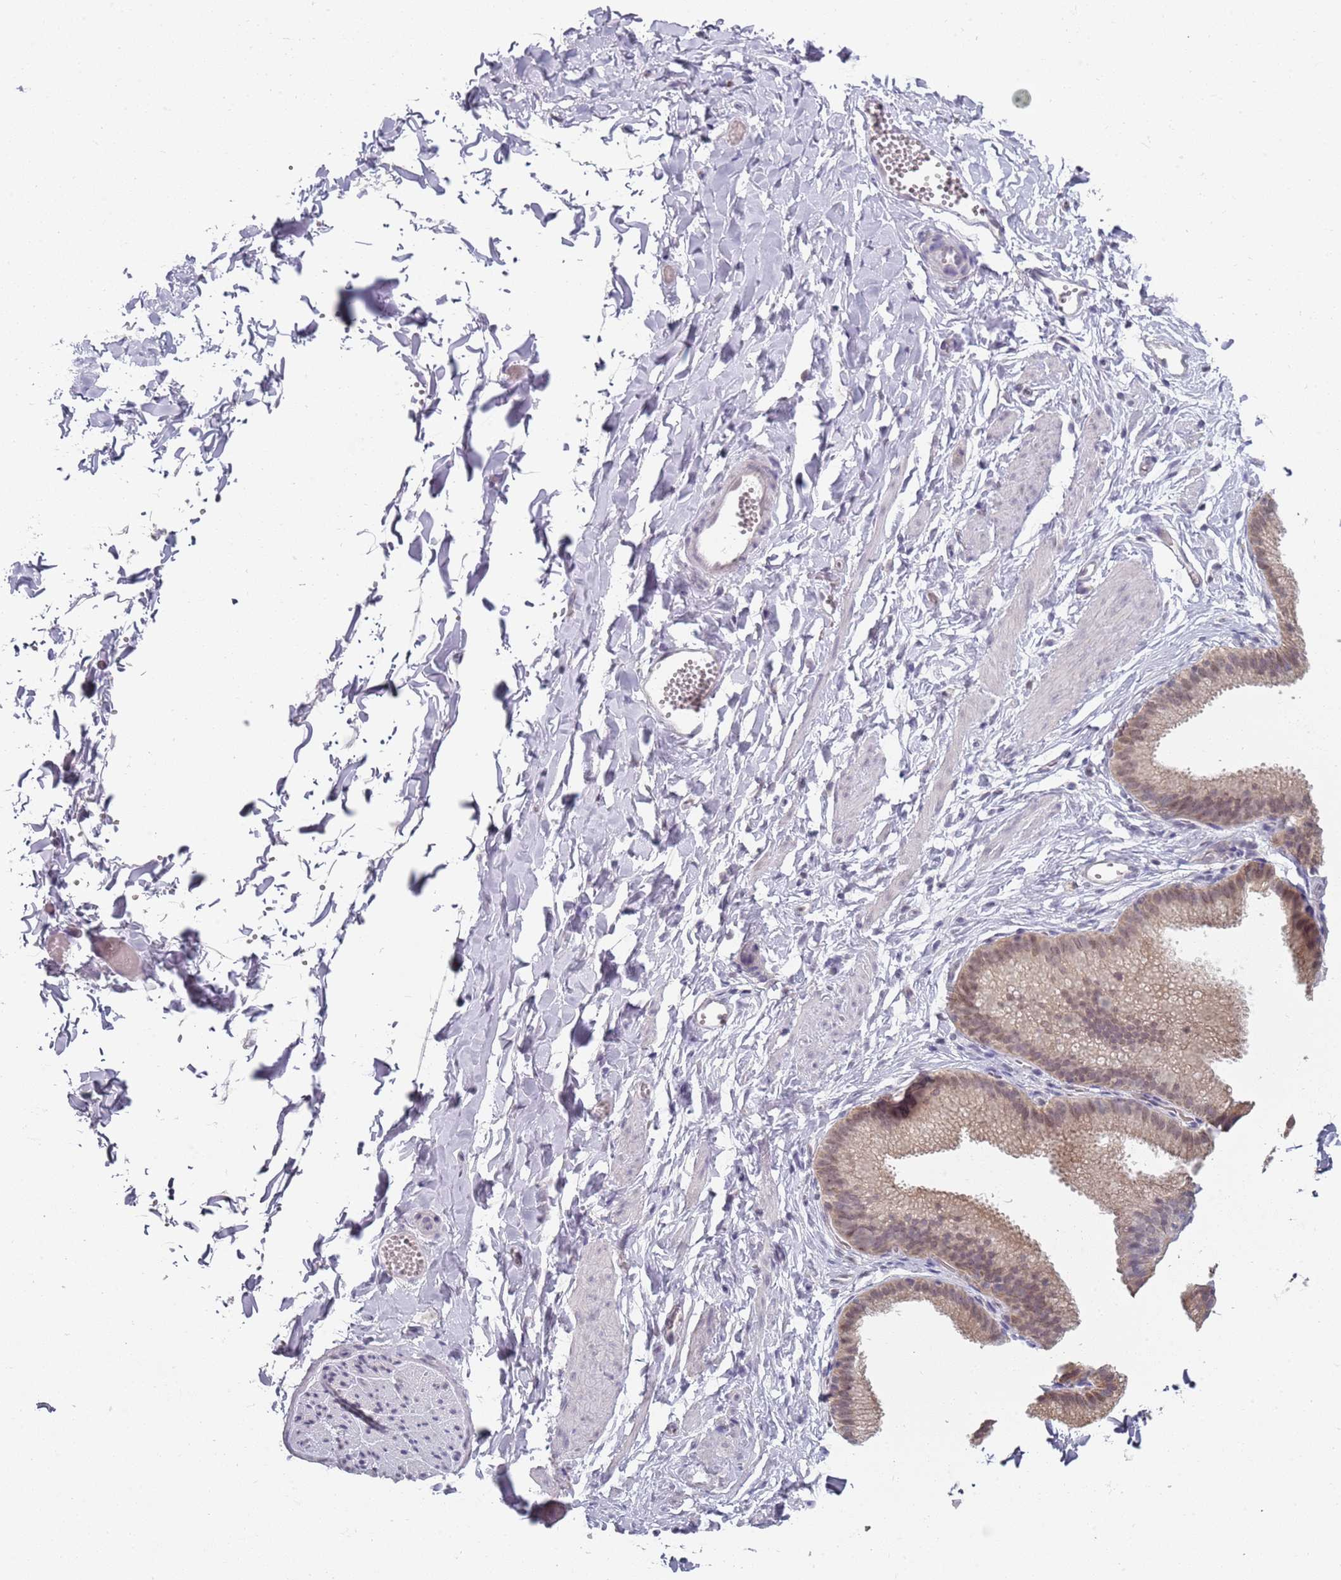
{"staining": {"intensity": "negative", "quantity": "none", "location": "none"}, "tissue": "adipose tissue", "cell_type": "Adipocytes", "image_type": "normal", "snomed": [{"axis": "morphology", "description": "Normal tissue, NOS"}, {"axis": "topography", "description": "Gallbladder"}, {"axis": "topography", "description": "Peripheral nerve tissue"}], "caption": "Immunohistochemical staining of benign human adipose tissue displays no significant staining in adipocytes.", "gene": "SMARCAL1", "patient": {"sex": "male", "age": 38}}